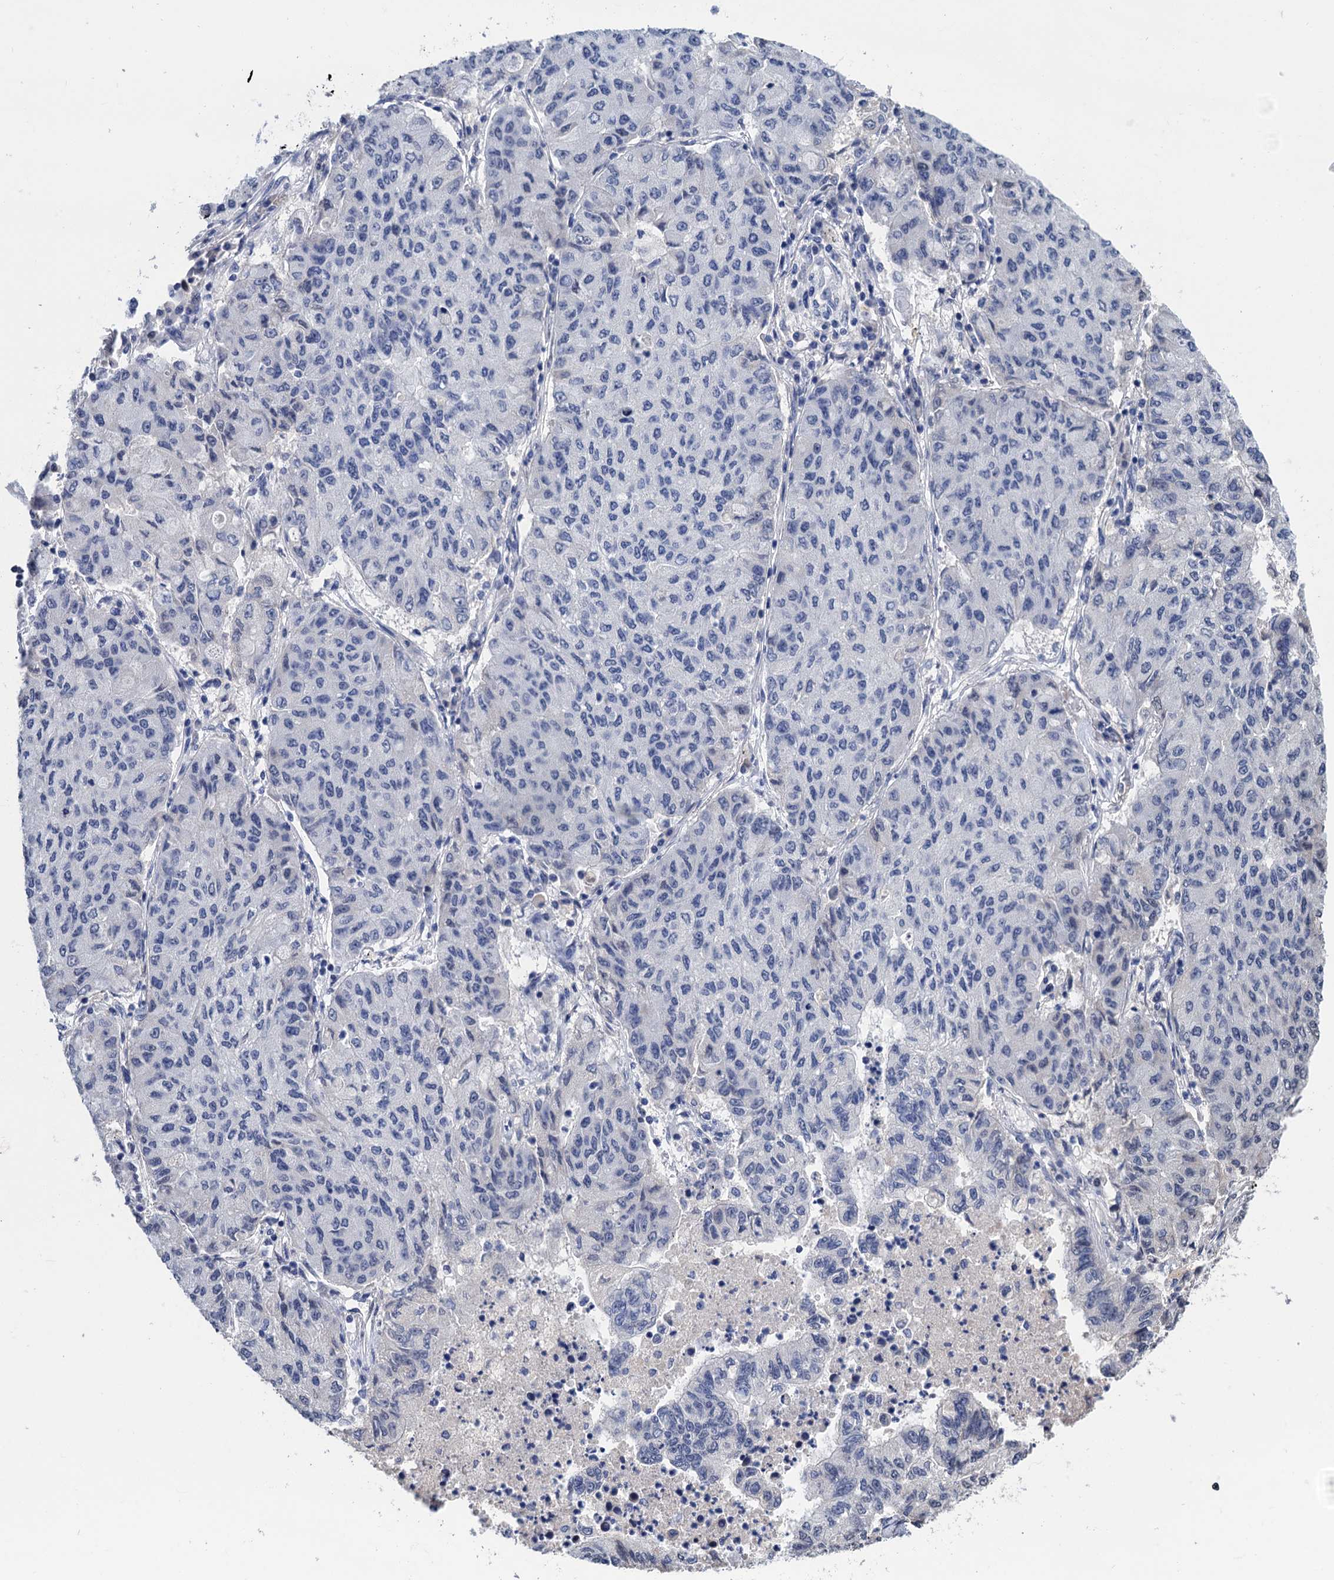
{"staining": {"intensity": "negative", "quantity": "none", "location": "none"}, "tissue": "lung cancer", "cell_type": "Tumor cells", "image_type": "cancer", "snomed": [{"axis": "morphology", "description": "Squamous cell carcinoma, NOS"}, {"axis": "topography", "description": "Lung"}], "caption": "DAB immunohistochemical staining of human lung cancer exhibits no significant positivity in tumor cells. Brightfield microscopy of IHC stained with DAB (3,3'-diaminobenzidine) (brown) and hematoxylin (blue), captured at high magnification.", "gene": "ART5", "patient": {"sex": "male", "age": 74}}